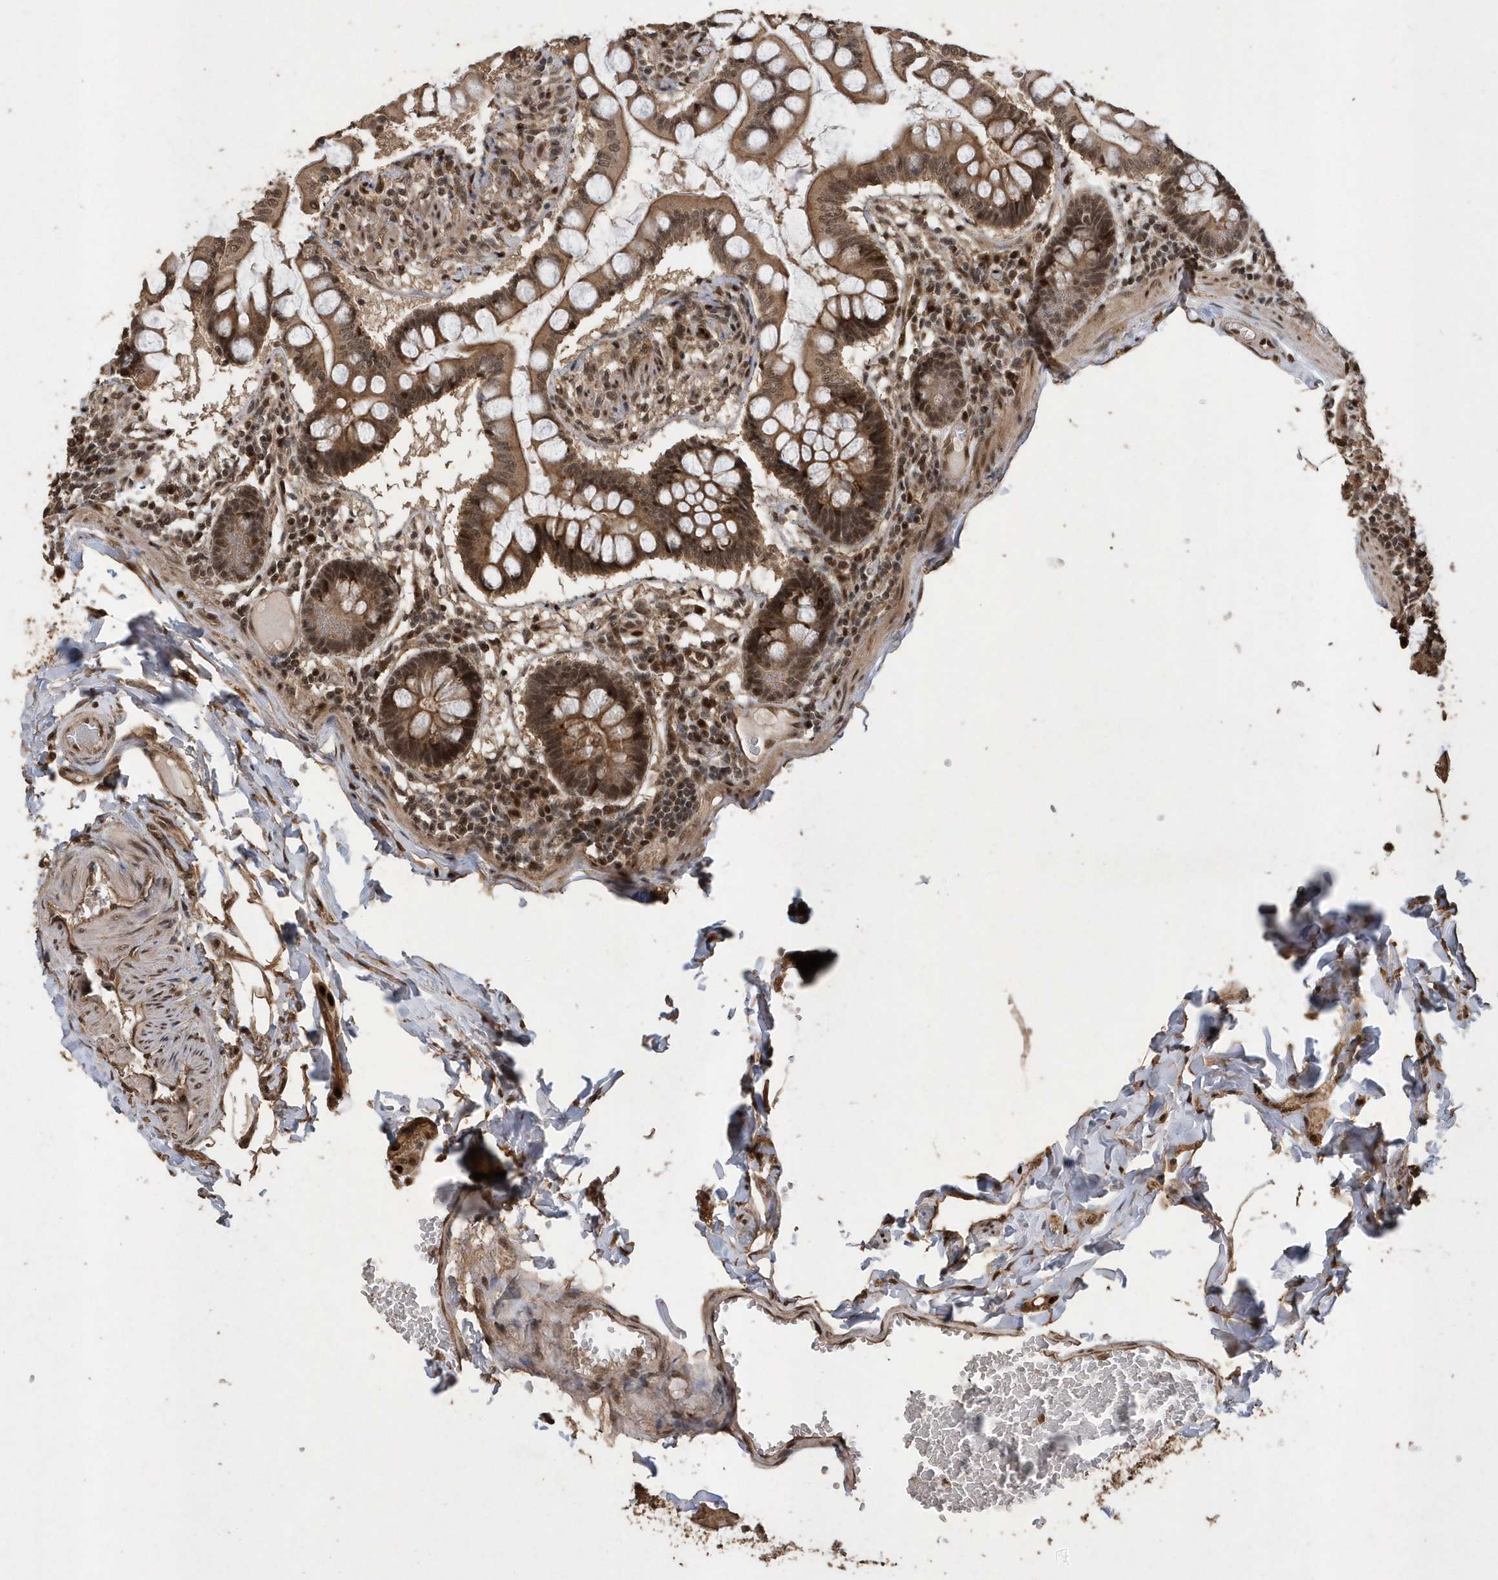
{"staining": {"intensity": "moderate", "quantity": ">75%", "location": "cytoplasmic/membranous,nuclear"}, "tissue": "small intestine", "cell_type": "Glandular cells", "image_type": "normal", "snomed": [{"axis": "morphology", "description": "Normal tissue, NOS"}, {"axis": "topography", "description": "Small intestine"}], "caption": "Protein expression analysis of benign small intestine shows moderate cytoplasmic/membranous,nuclear expression in about >75% of glandular cells. Nuclei are stained in blue.", "gene": "INTS12", "patient": {"sex": "male", "age": 41}}